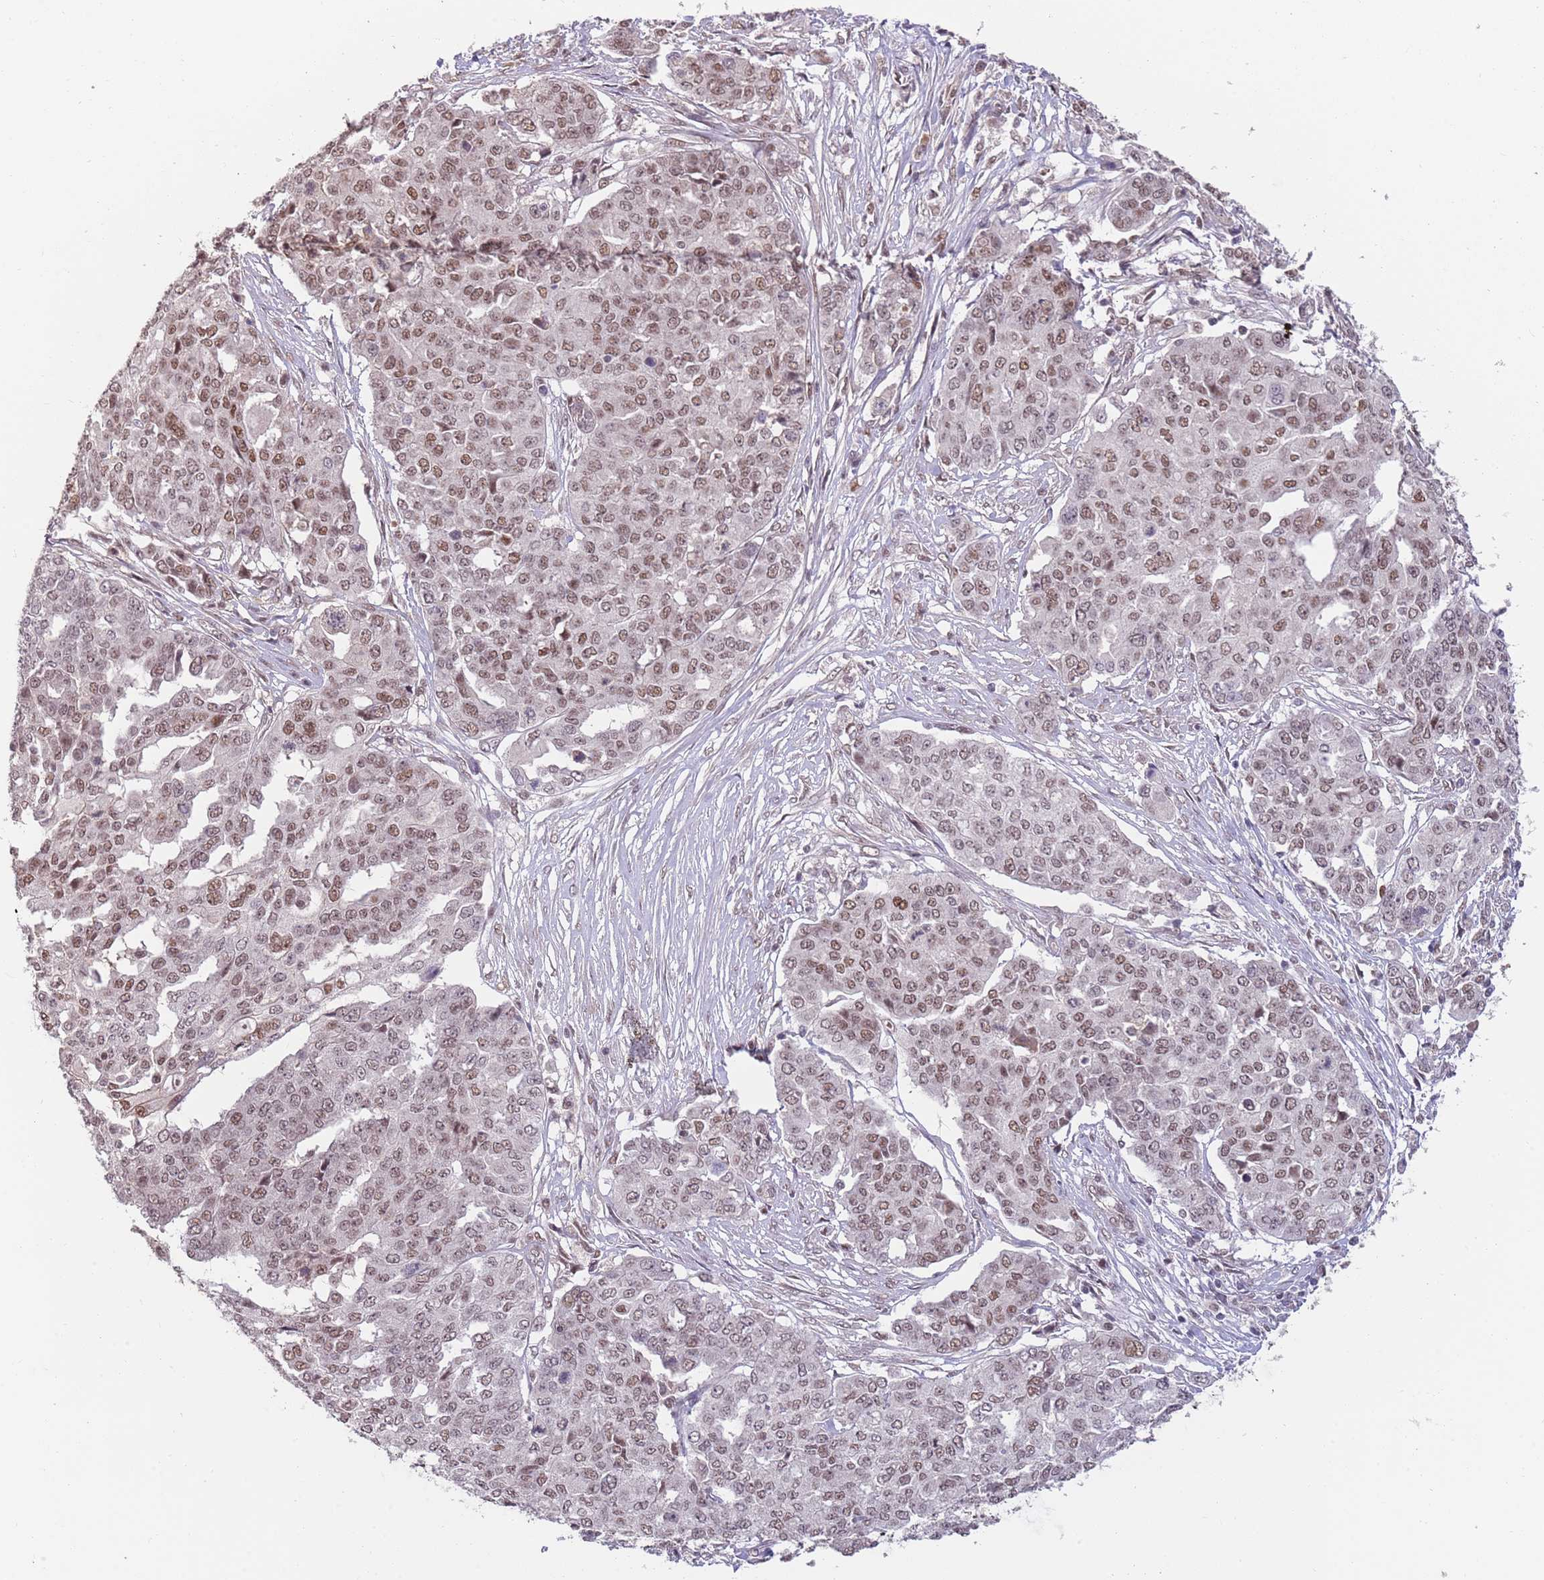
{"staining": {"intensity": "moderate", "quantity": ">75%", "location": "nuclear"}, "tissue": "ovarian cancer", "cell_type": "Tumor cells", "image_type": "cancer", "snomed": [{"axis": "morphology", "description": "Cystadenocarcinoma, serous, NOS"}, {"axis": "topography", "description": "Soft tissue"}, {"axis": "topography", "description": "Ovary"}], "caption": "This is a histology image of IHC staining of serous cystadenocarcinoma (ovarian), which shows moderate positivity in the nuclear of tumor cells.", "gene": "ZBTB7A", "patient": {"sex": "female", "age": 57}}